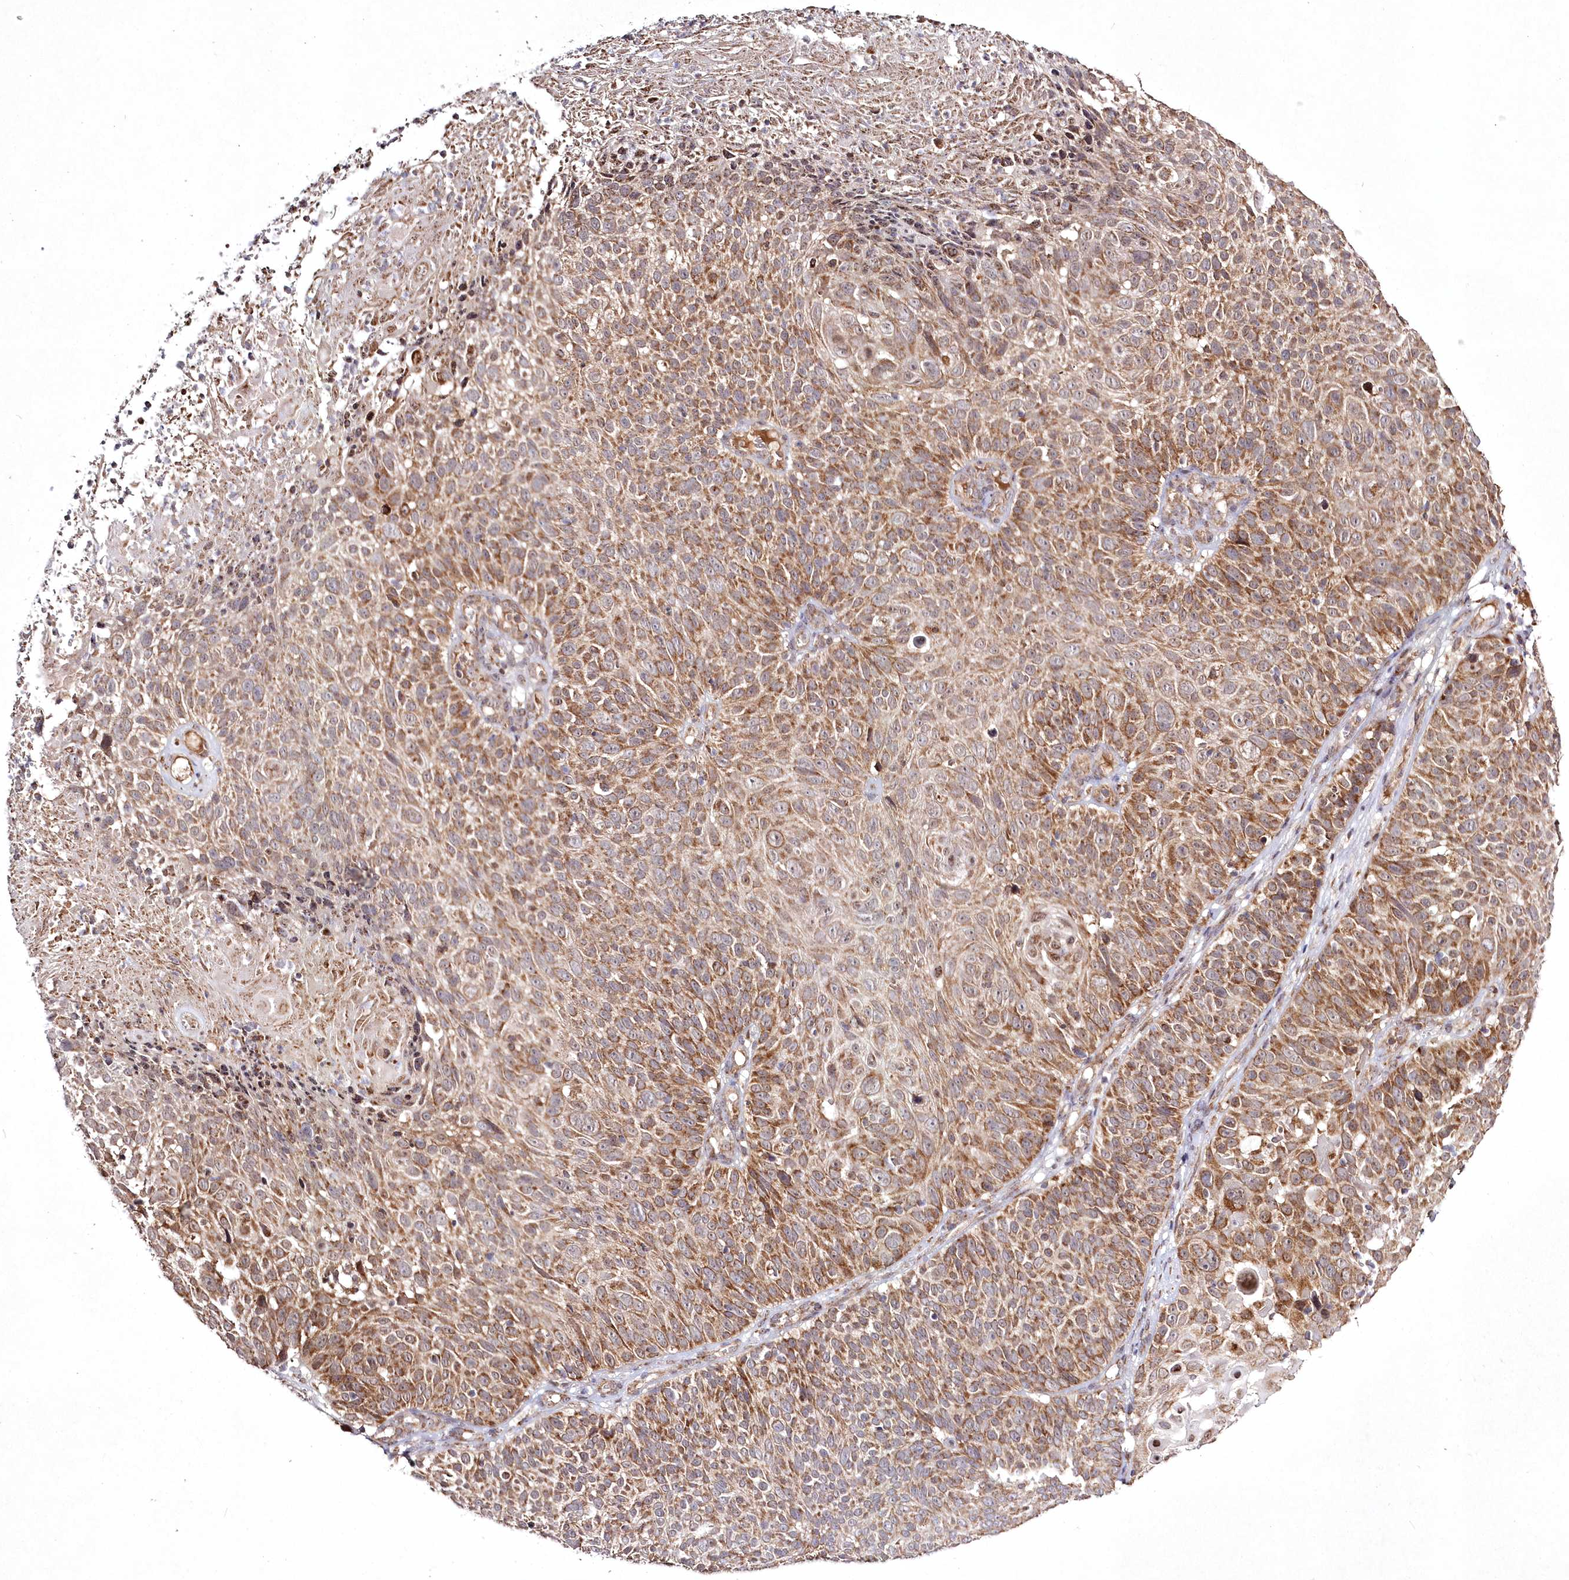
{"staining": {"intensity": "moderate", "quantity": ">75%", "location": "cytoplasmic/membranous"}, "tissue": "cervical cancer", "cell_type": "Tumor cells", "image_type": "cancer", "snomed": [{"axis": "morphology", "description": "Squamous cell carcinoma, NOS"}, {"axis": "topography", "description": "Cervix"}], "caption": "Moderate cytoplasmic/membranous staining for a protein is identified in about >75% of tumor cells of cervical cancer (squamous cell carcinoma) using immunohistochemistry.", "gene": "PEX13", "patient": {"sex": "female", "age": 74}}